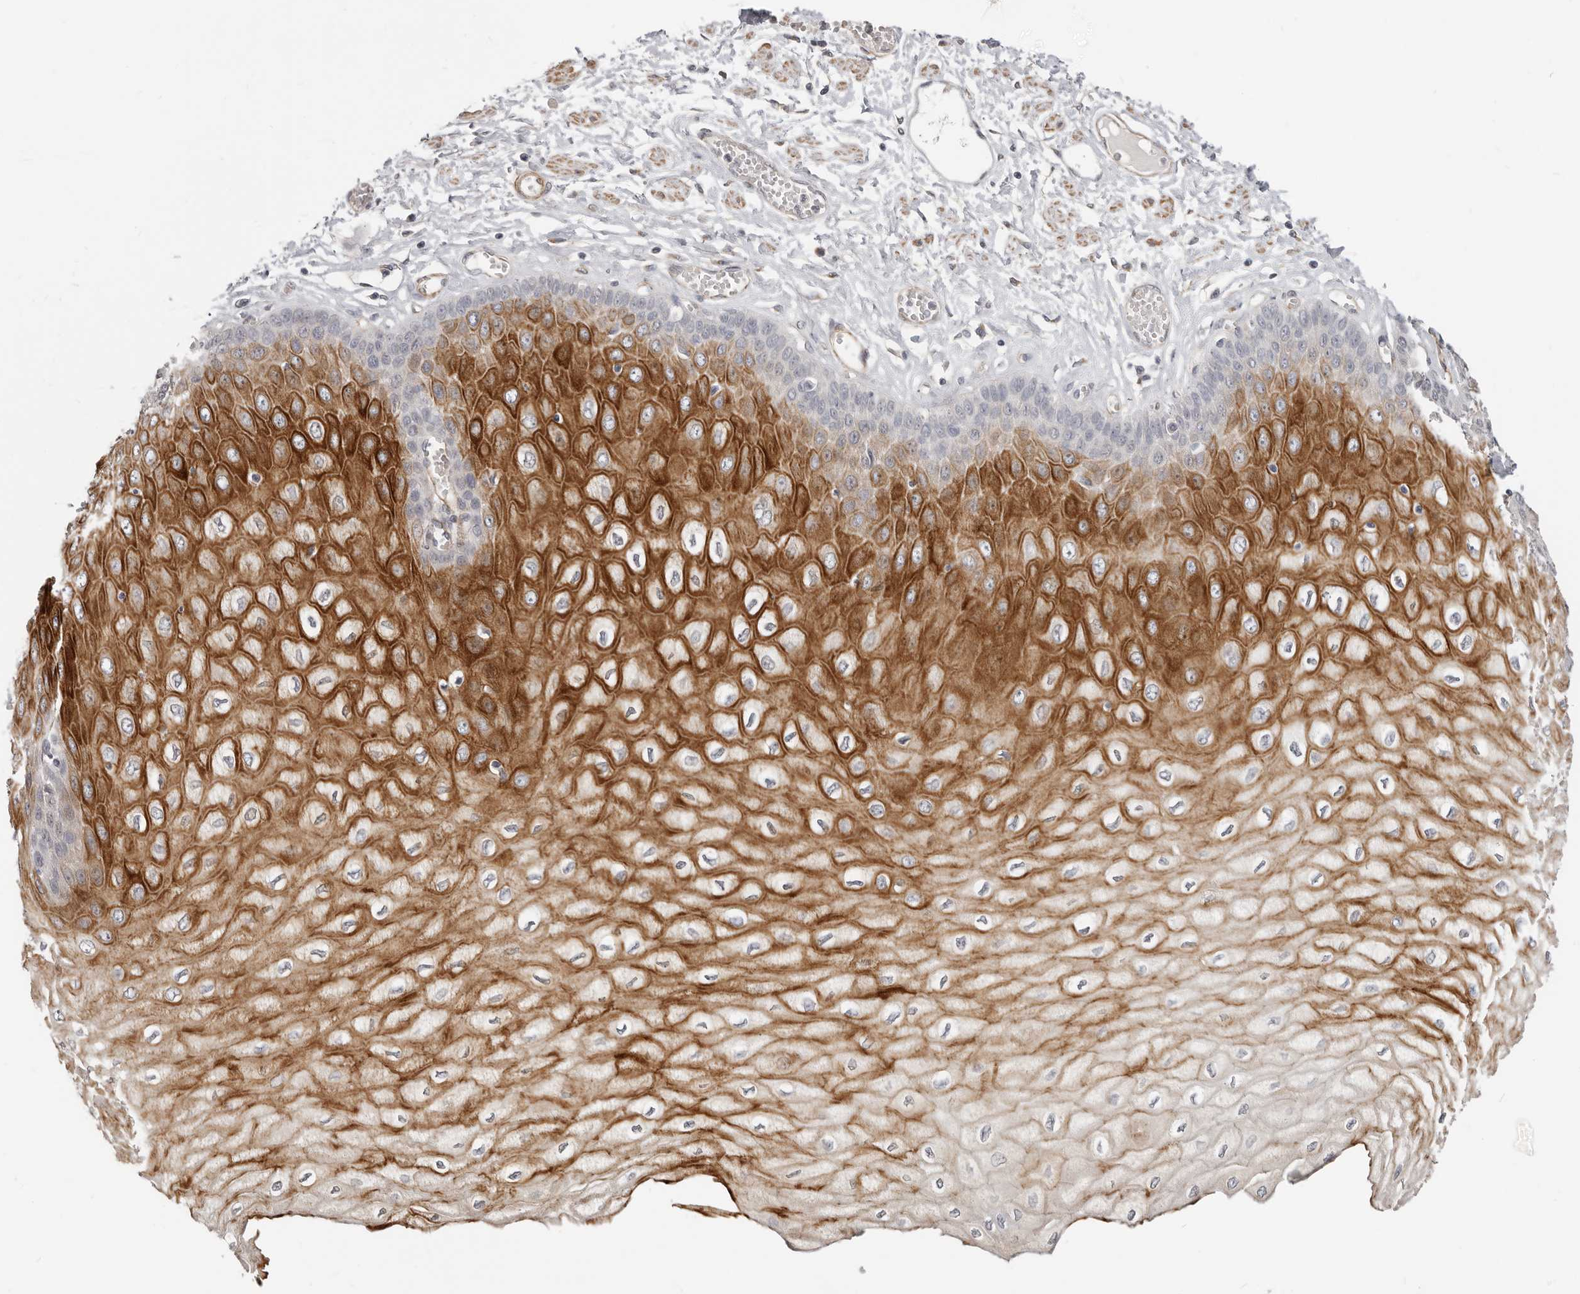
{"staining": {"intensity": "strong", "quantity": "25%-75%", "location": "cytoplasmic/membranous"}, "tissue": "esophagus", "cell_type": "Squamous epithelial cells", "image_type": "normal", "snomed": [{"axis": "morphology", "description": "Normal tissue, NOS"}, {"axis": "topography", "description": "Esophagus"}], "caption": "Normal esophagus displays strong cytoplasmic/membranous positivity in about 25%-75% of squamous epithelial cells Ihc stains the protein in brown and the nuclei are stained blue..", "gene": "RABAC1", "patient": {"sex": "male", "age": 60}}